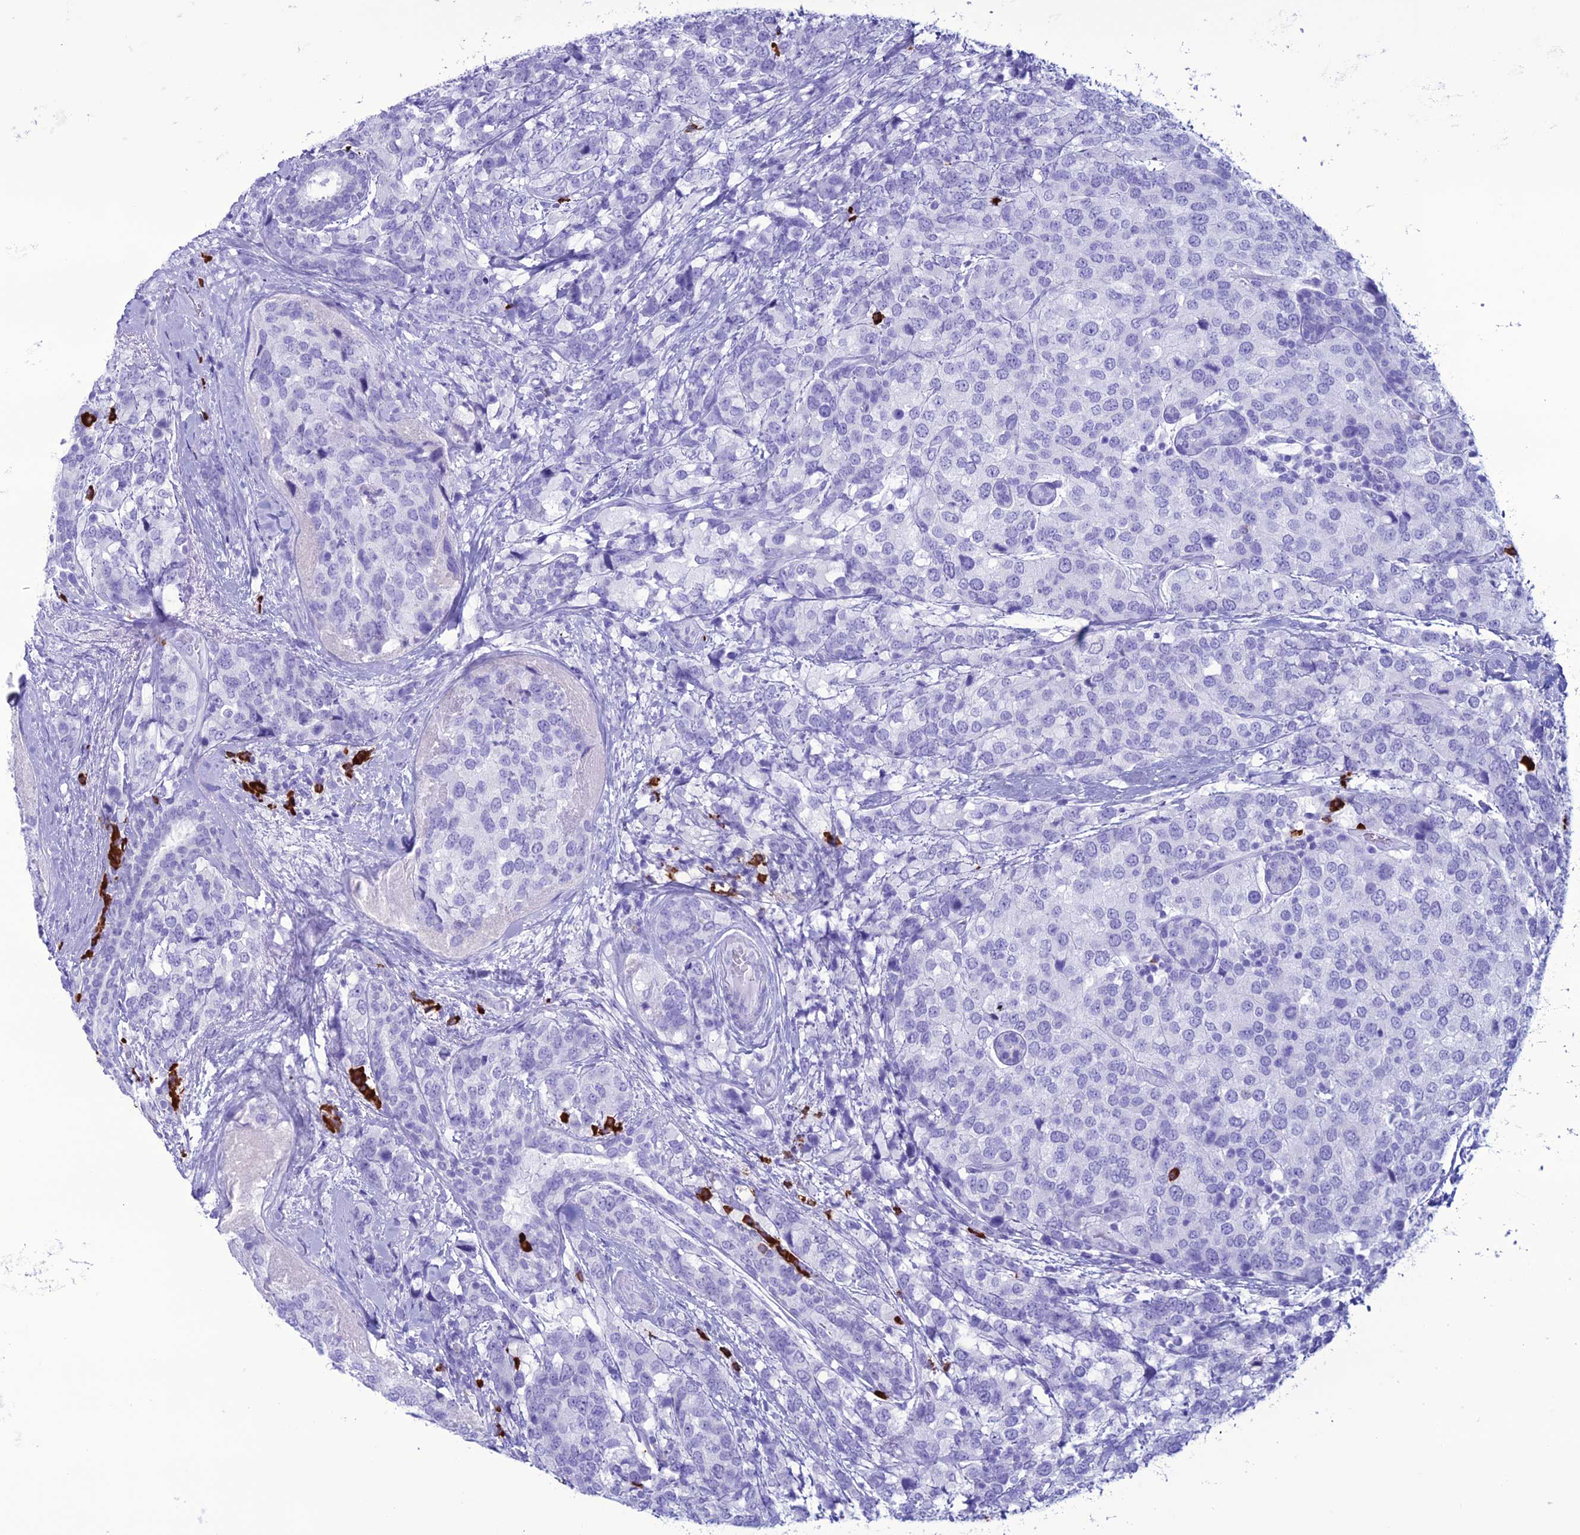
{"staining": {"intensity": "negative", "quantity": "none", "location": "none"}, "tissue": "breast cancer", "cell_type": "Tumor cells", "image_type": "cancer", "snomed": [{"axis": "morphology", "description": "Lobular carcinoma"}, {"axis": "topography", "description": "Breast"}], "caption": "DAB immunohistochemical staining of human breast lobular carcinoma exhibits no significant positivity in tumor cells. (DAB IHC, high magnification).", "gene": "MZB1", "patient": {"sex": "female", "age": 59}}